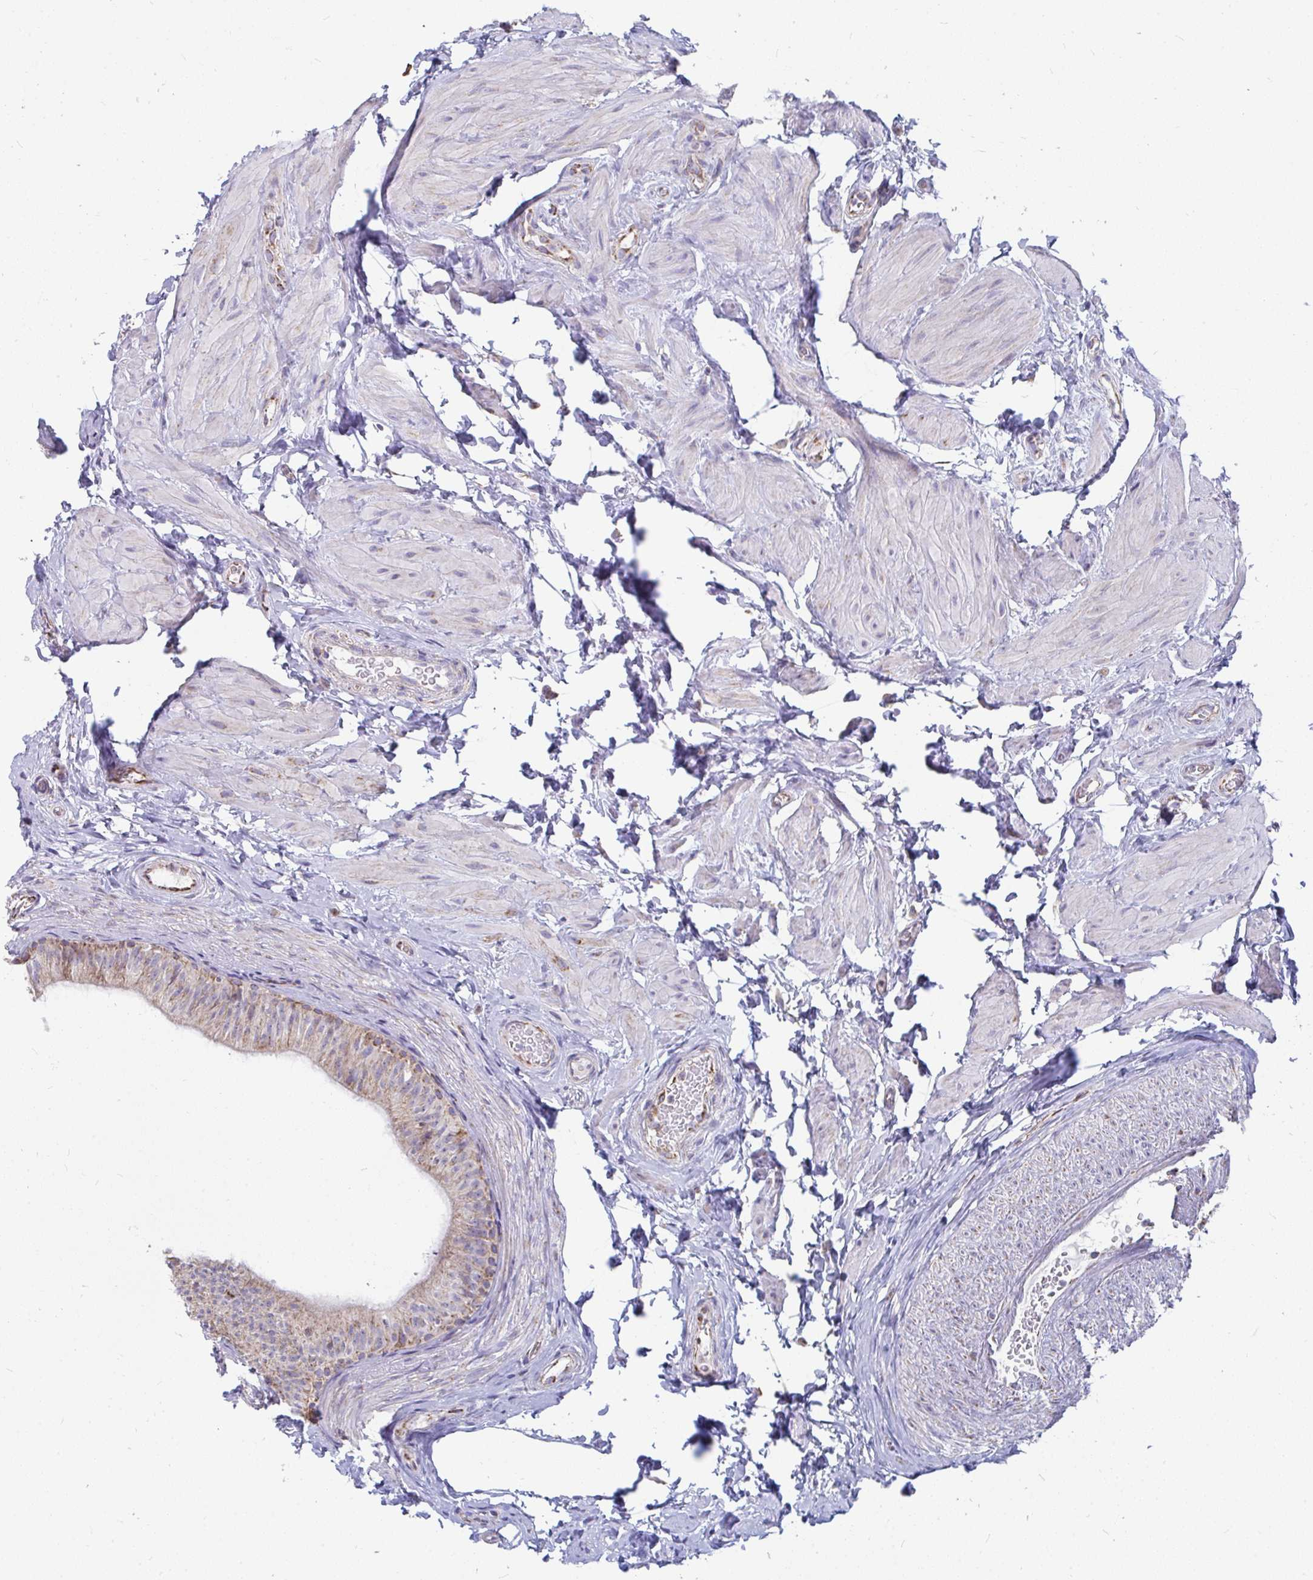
{"staining": {"intensity": "moderate", "quantity": "<25%", "location": "cytoplasmic/membranous"}, "tissue": "epididymis", "cell_type": "Glandular cells", "image_type": "normal", "snomed": [{"axis": "morphology", "description": "Normal tissue, NOS"}, {"axis": "topography", "description": "Epididymis, spermatic cord, NOS"}, {"axis": "topography", "description": "Epididymis"}, {"axis": "topography", "description": "Peripheral nerve tissue"}], "caption": "Approximately <25% of glandular cells in unremarkable human epididymis show moderate cytoplasmic/membranous protein positivity as visualized by brown immunohistochemical staining.", "gene": "FAHD1", "patient": {"sex": "male", "age": 29}}